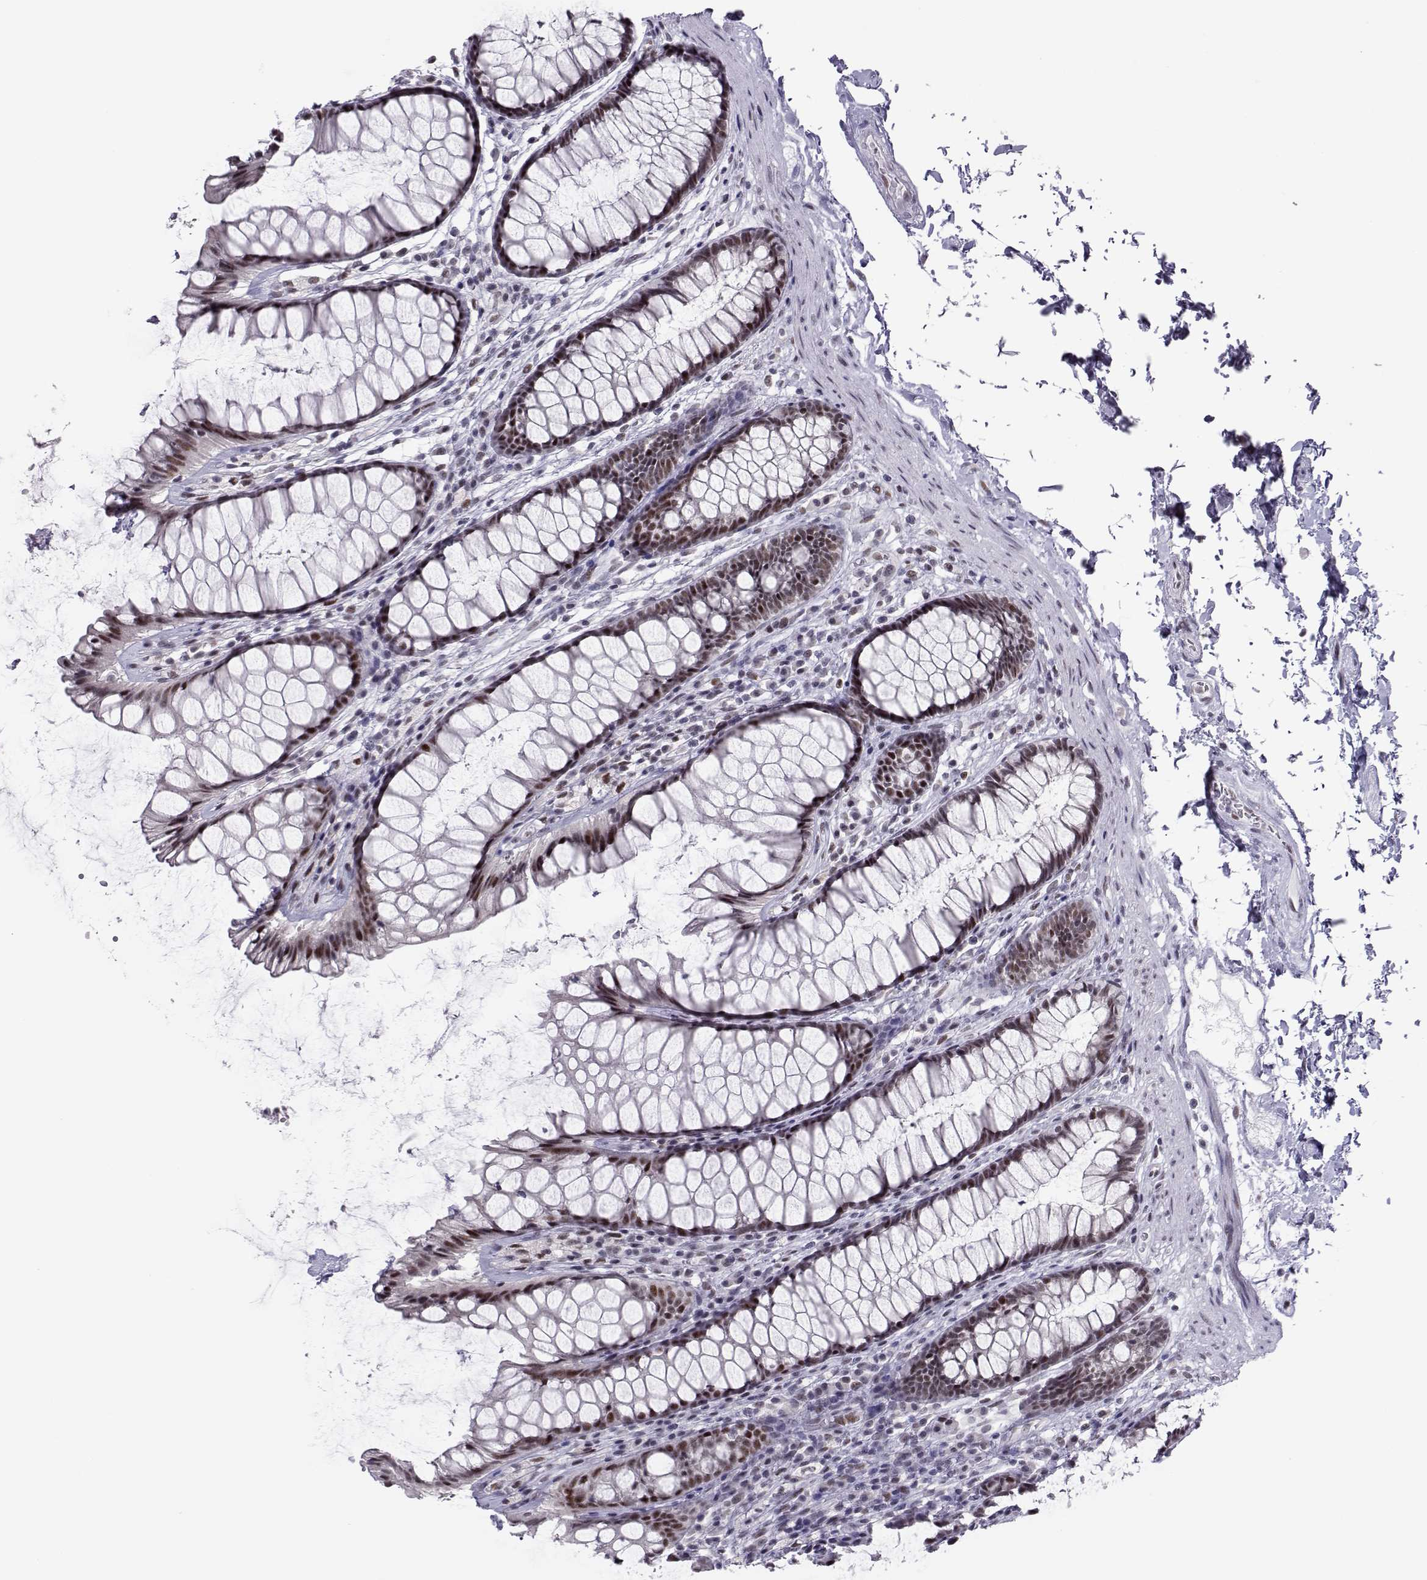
{"staining": {"intensity": "moderate", "quantity": "25%-75%", "location": "nuclear"}, "tissue": "rectum", "cell_type": "Glandular cells", "image_type": "normal", "snomed": [{"axis": "morphology", "description": "Normal tissue, NOS"}, {"axis": "topography", "description": "Rectum"}], "caption": "About 25%-75% of glandular cells in normal human rectum demonstrate moderate nuclear protein positivity as visualized by brown immunohistochemical staining.", "gene": "SIX6", "patient": {"sex": "male", "age": 72}}